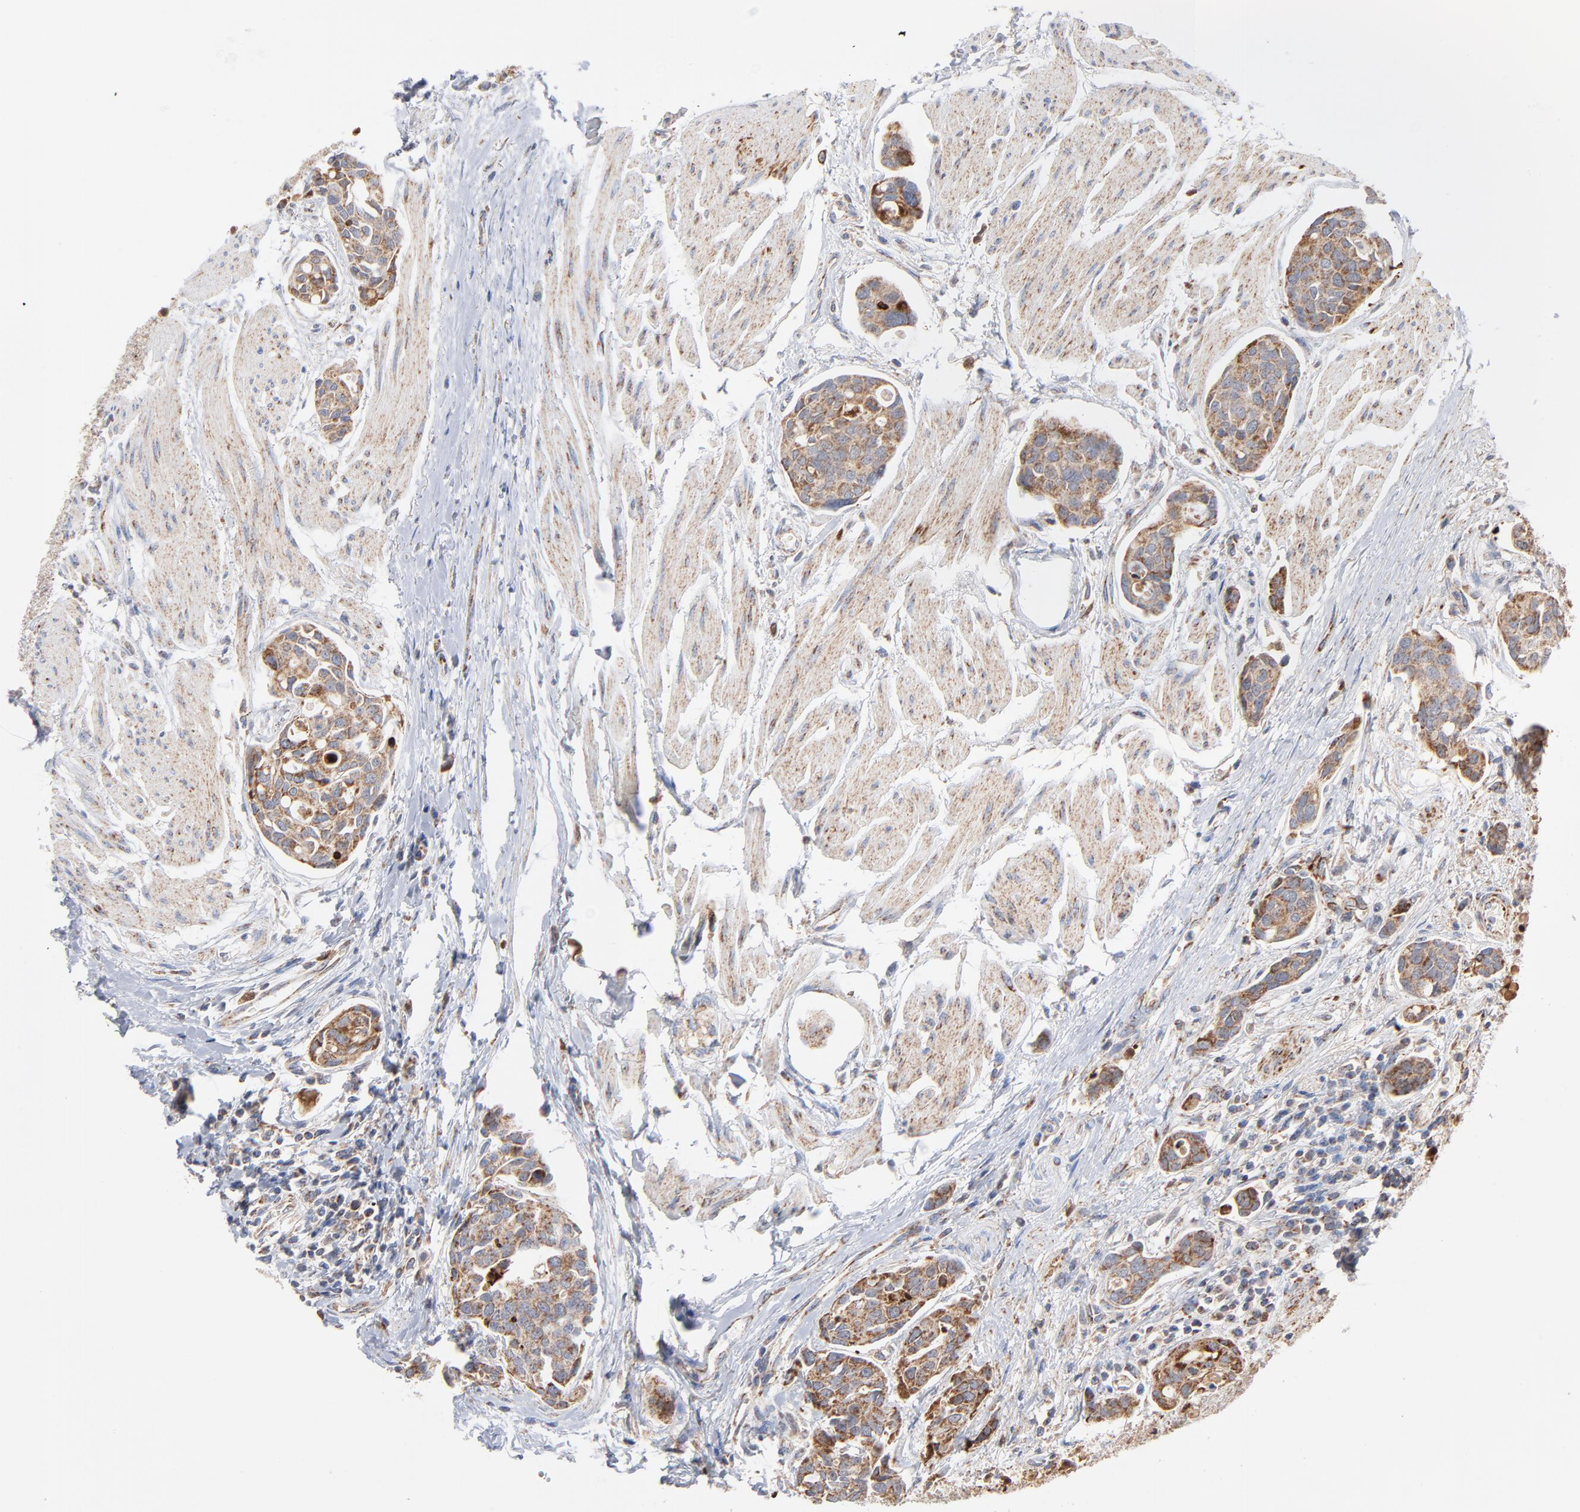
{"staining": {"intensity": "moderate", "quantity": ">75%", "location": "cytoplasmic/membranous"}, "tissue": "urothelial cancer", "cell_type": "Tumor cells", "image_type": "cancer", "snomed": [{"axis": "morphology", "description": "Urothelial carcinoma, High grade"}, {"axis": "topography", "description": "Urinary bladder"}], "caption": "Immunohistochemical staining of human high-grade urothelial carcinoma exhibits medium levels of moderate cytoplasmic/membranous expression in about >75% of tumor cells. (Stains: DAB in brown, nuclei in blue, Microscopy: brightfield microscopy at high magnification).", "gene": "DIABLO", "patient": {"sex": "male", "age": 78}}